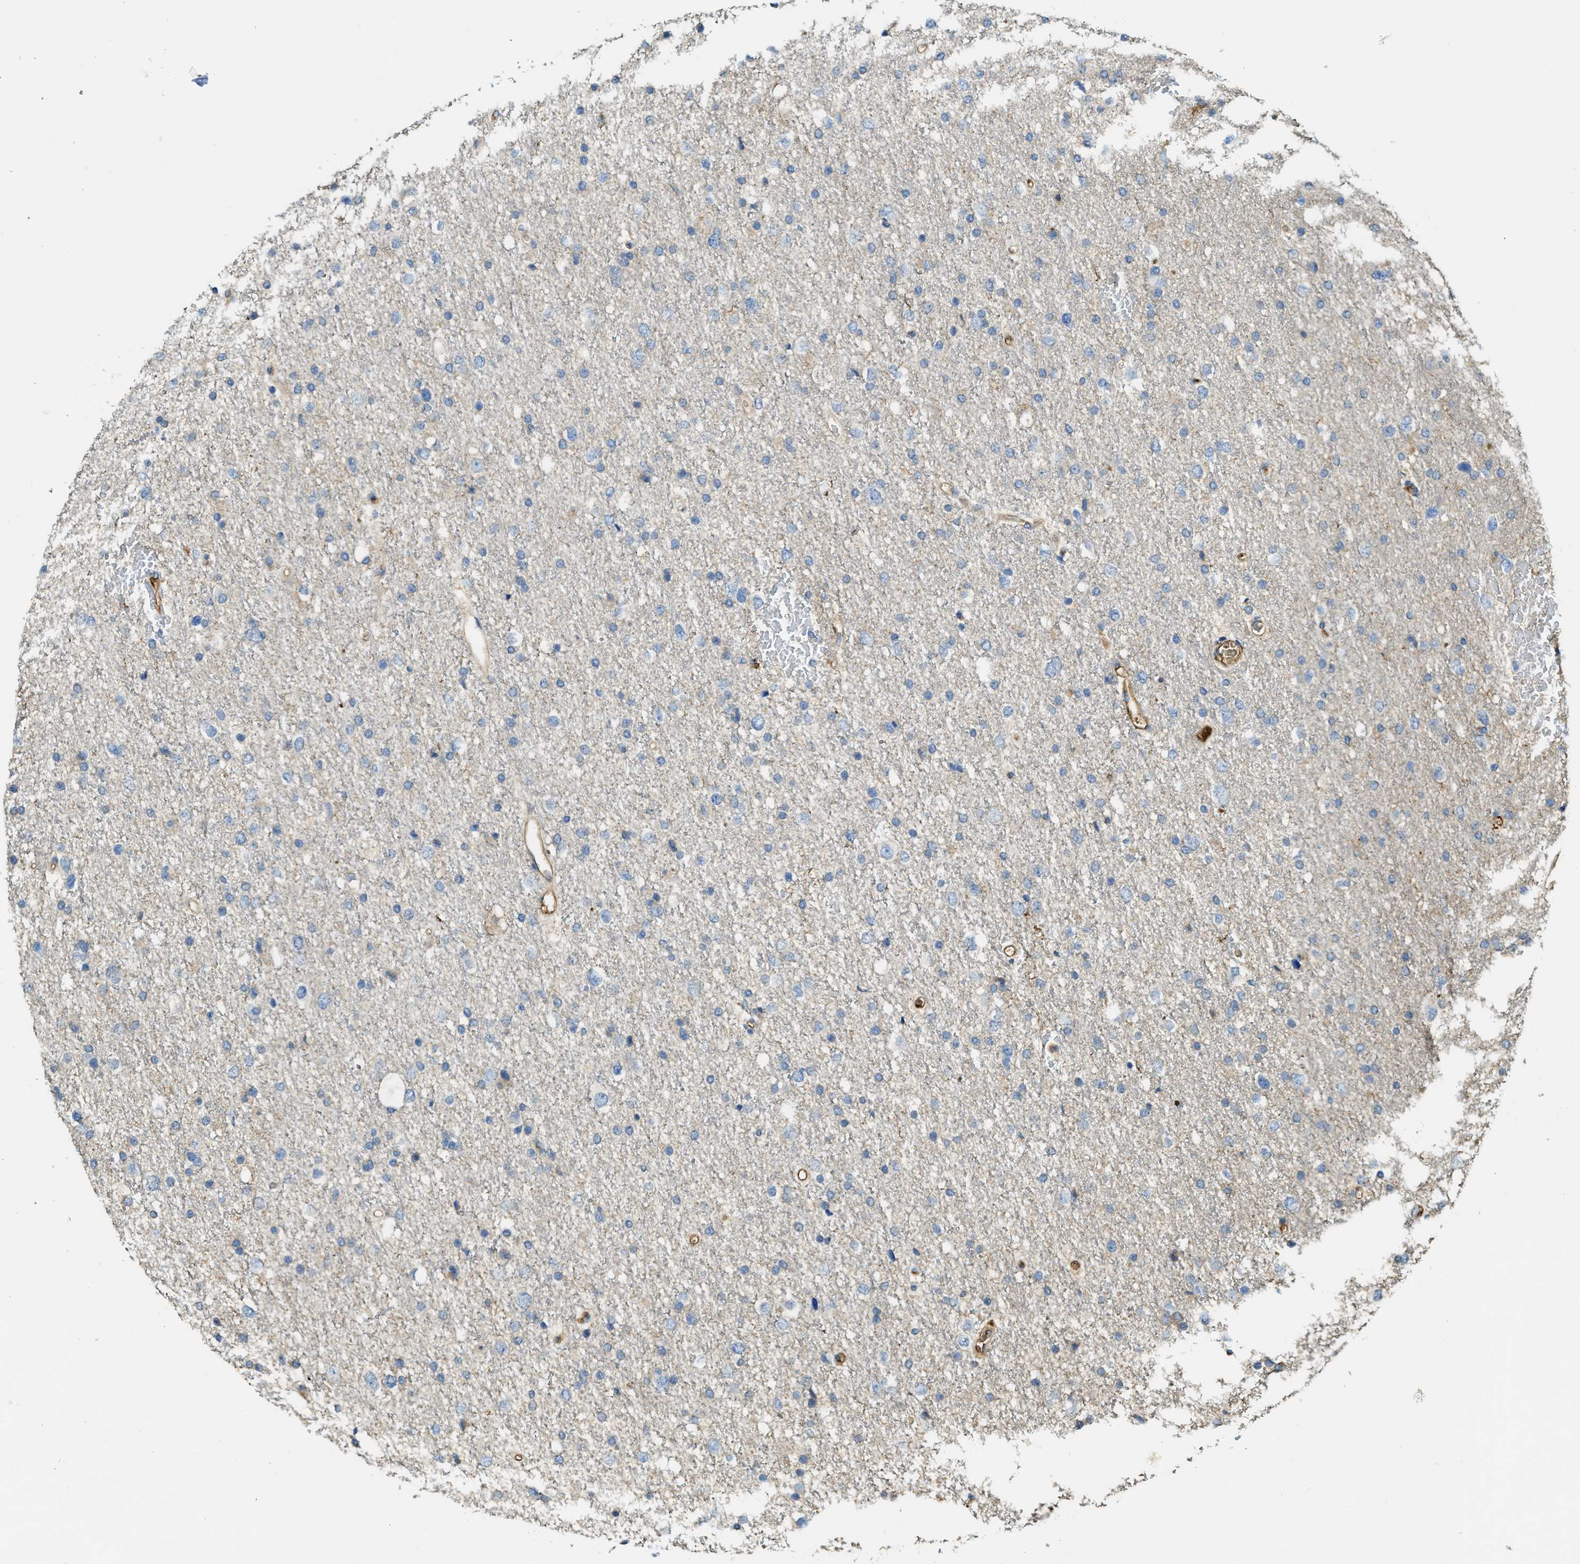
{"staining": {"intensity": "negative", "quantity": "none", "location": "none"}, "tissue": "glioma", "cell_type": "Tumor cells", "image_type": "cancer", "snomed": [{"axis": "morphology", "description": "Glioma, malignant, Low grade"}, {"axis": "topography", "description": "Brain"}], "caption": "This is an immunohistochemistry (IHC) micrograph of malignant glioma (low-grade). There is no staining in tumor cells.", "gene": "RIPK2", "patient": {"sex": "female", "age": 37}}